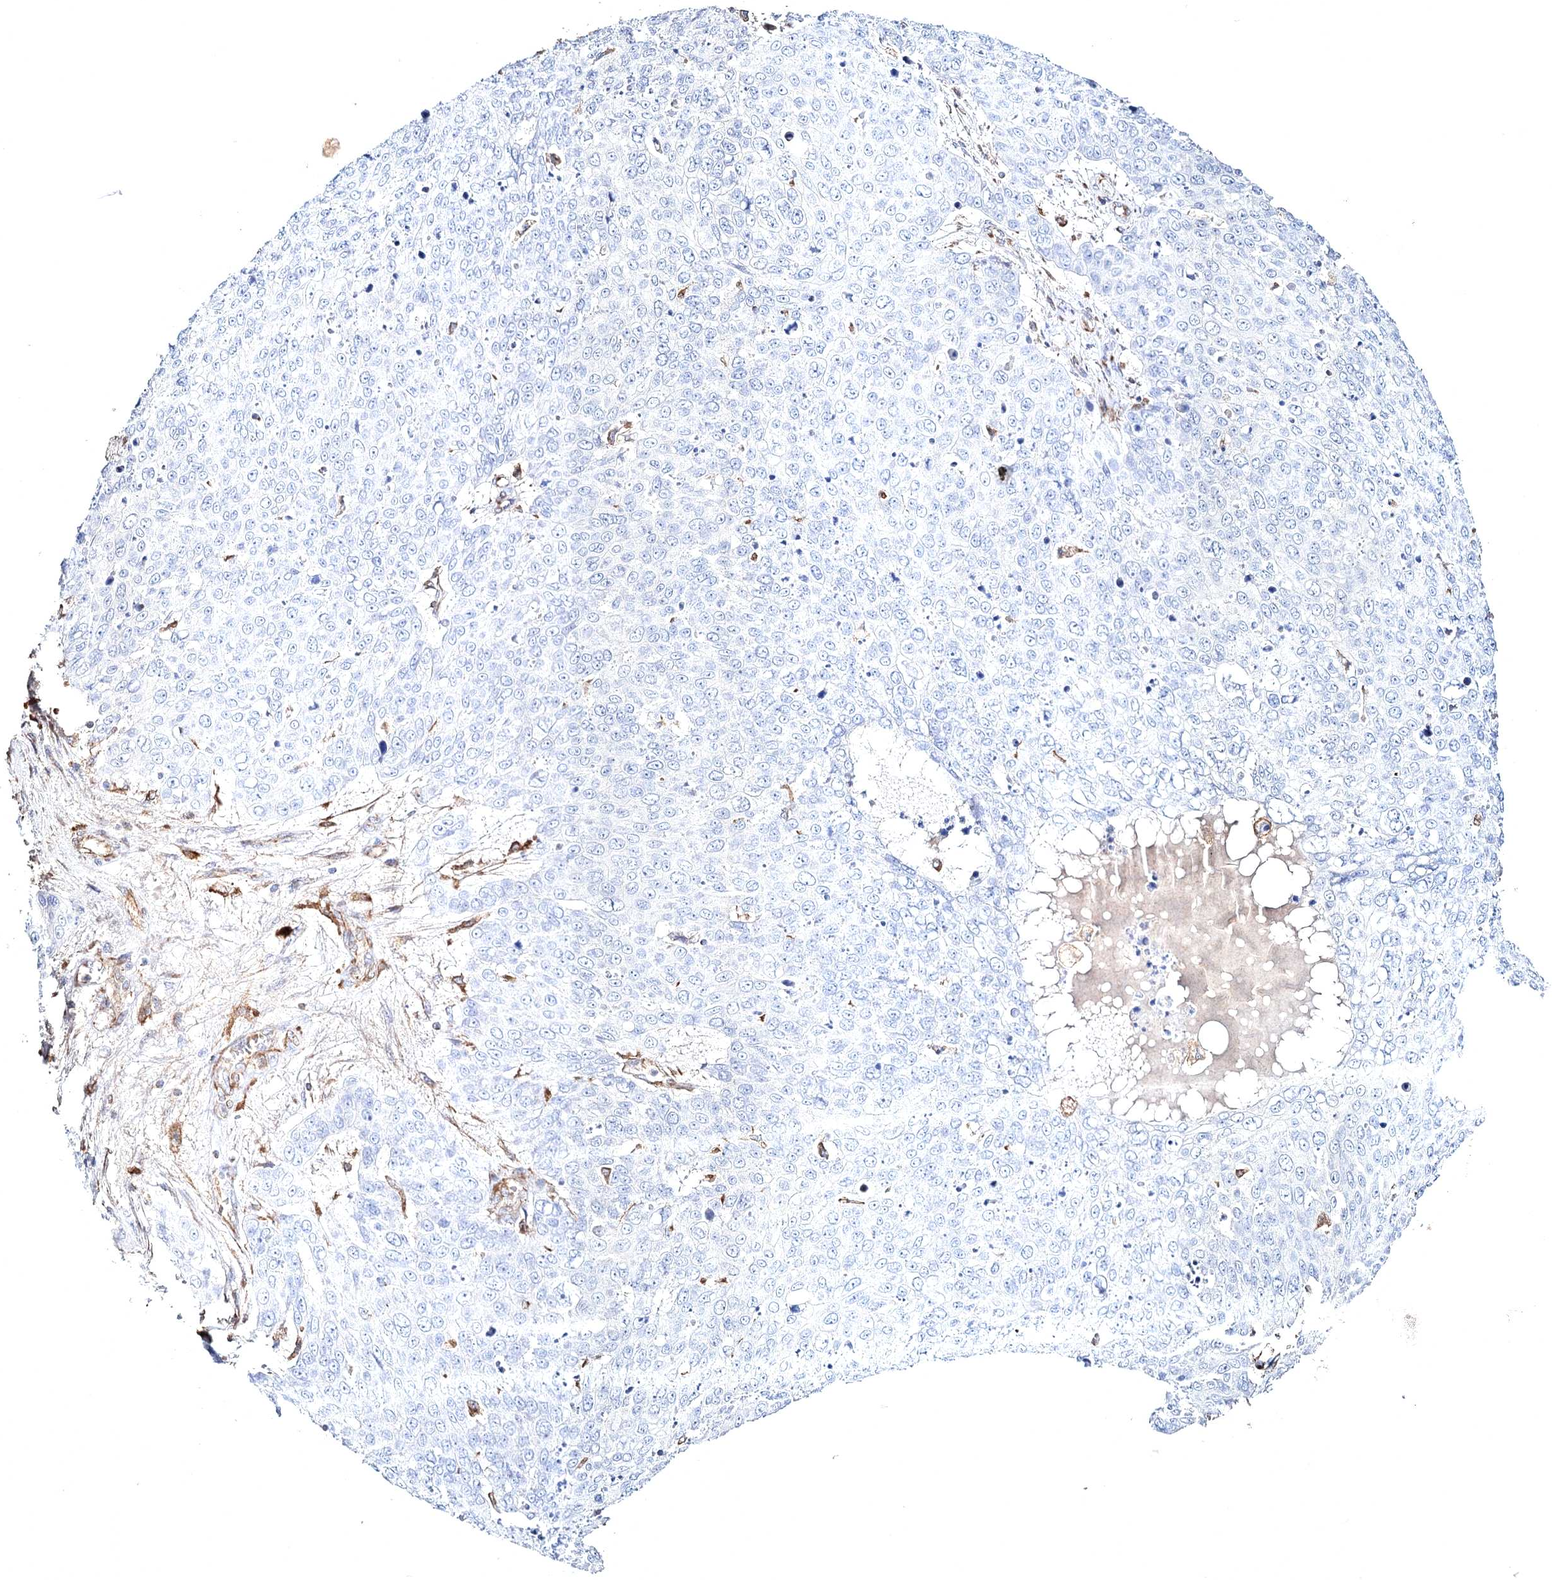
{"staining": {"intensity": "negative", "quantity": "none", "location": "none"}, "tissue": "skin cancer", "cell_type": "Tumor cells", "image_type": "cancer", "snomed": [{"axis": "morphology", "description": "Squamous cell carcinoma, NOS"}, {"axis": "topography", "description": "Skin"}], "caption": "A high-resolution histopathology image shows immunohistochemistry staining of skin squamous cell carcinoma, which displays no significant positivity in tumor cells.", "gene": "CLEC4M", "patient": {"sex": "male", "age": 71}}